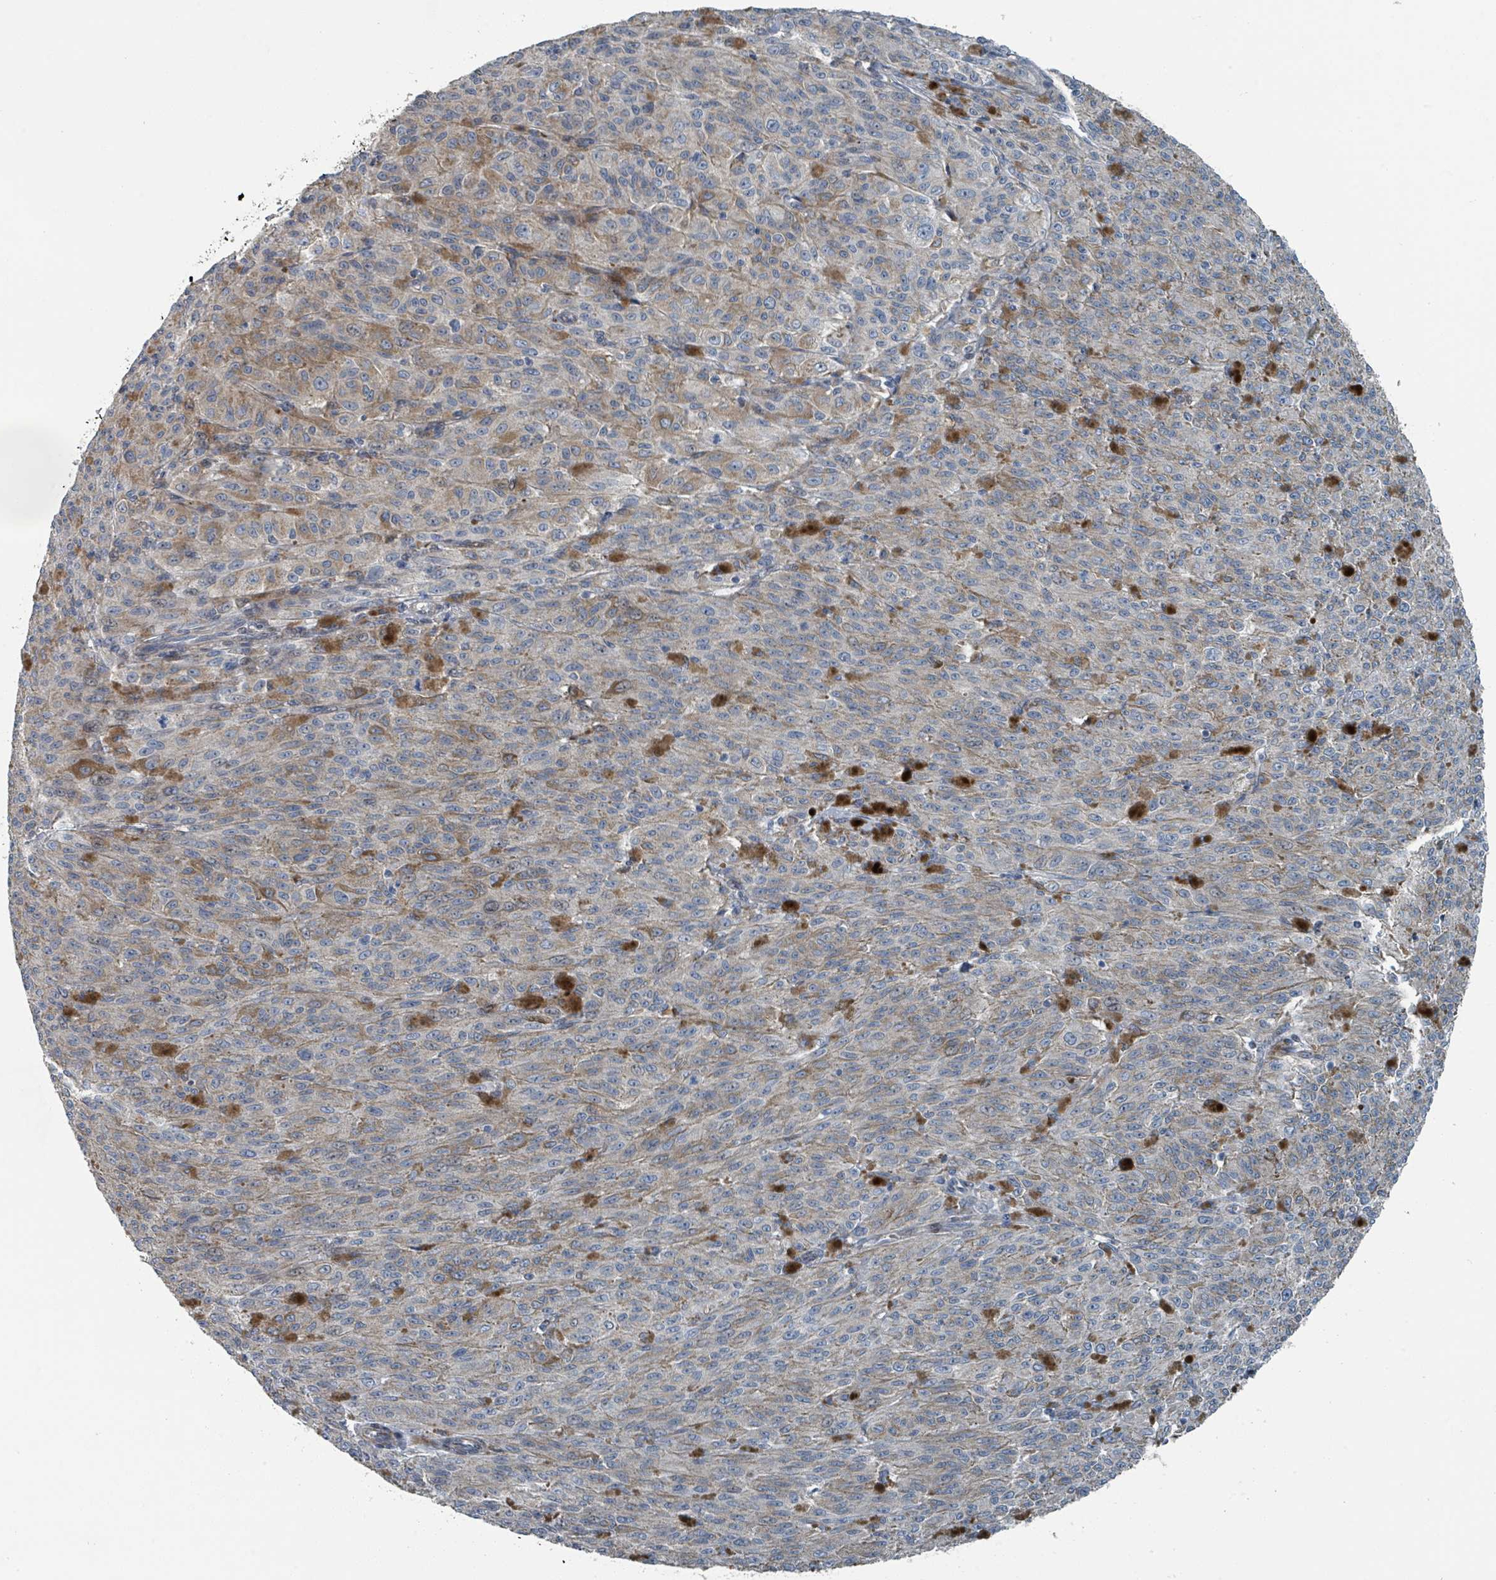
{"staining": {"intensity": "moderate", "quantity": "<25%", "location": "cytoplasmic/membranous"}, "tissue": "melanoma", "cell_type": "Tumor cells", "image_type": "cancer", "snomed": [{"axis": "morphology", "description": "Malignant melanoma, NOS"}, {"axis": "topography", "description": "Skin"}], "caption": "The immunohistochemical stain highlights moderate cytoplasmic/membranous positivity in tumor cells of malignant melanoma tissue.", "gene": "DIPK2A", "patient": {"sex": "female", "age": 52}}